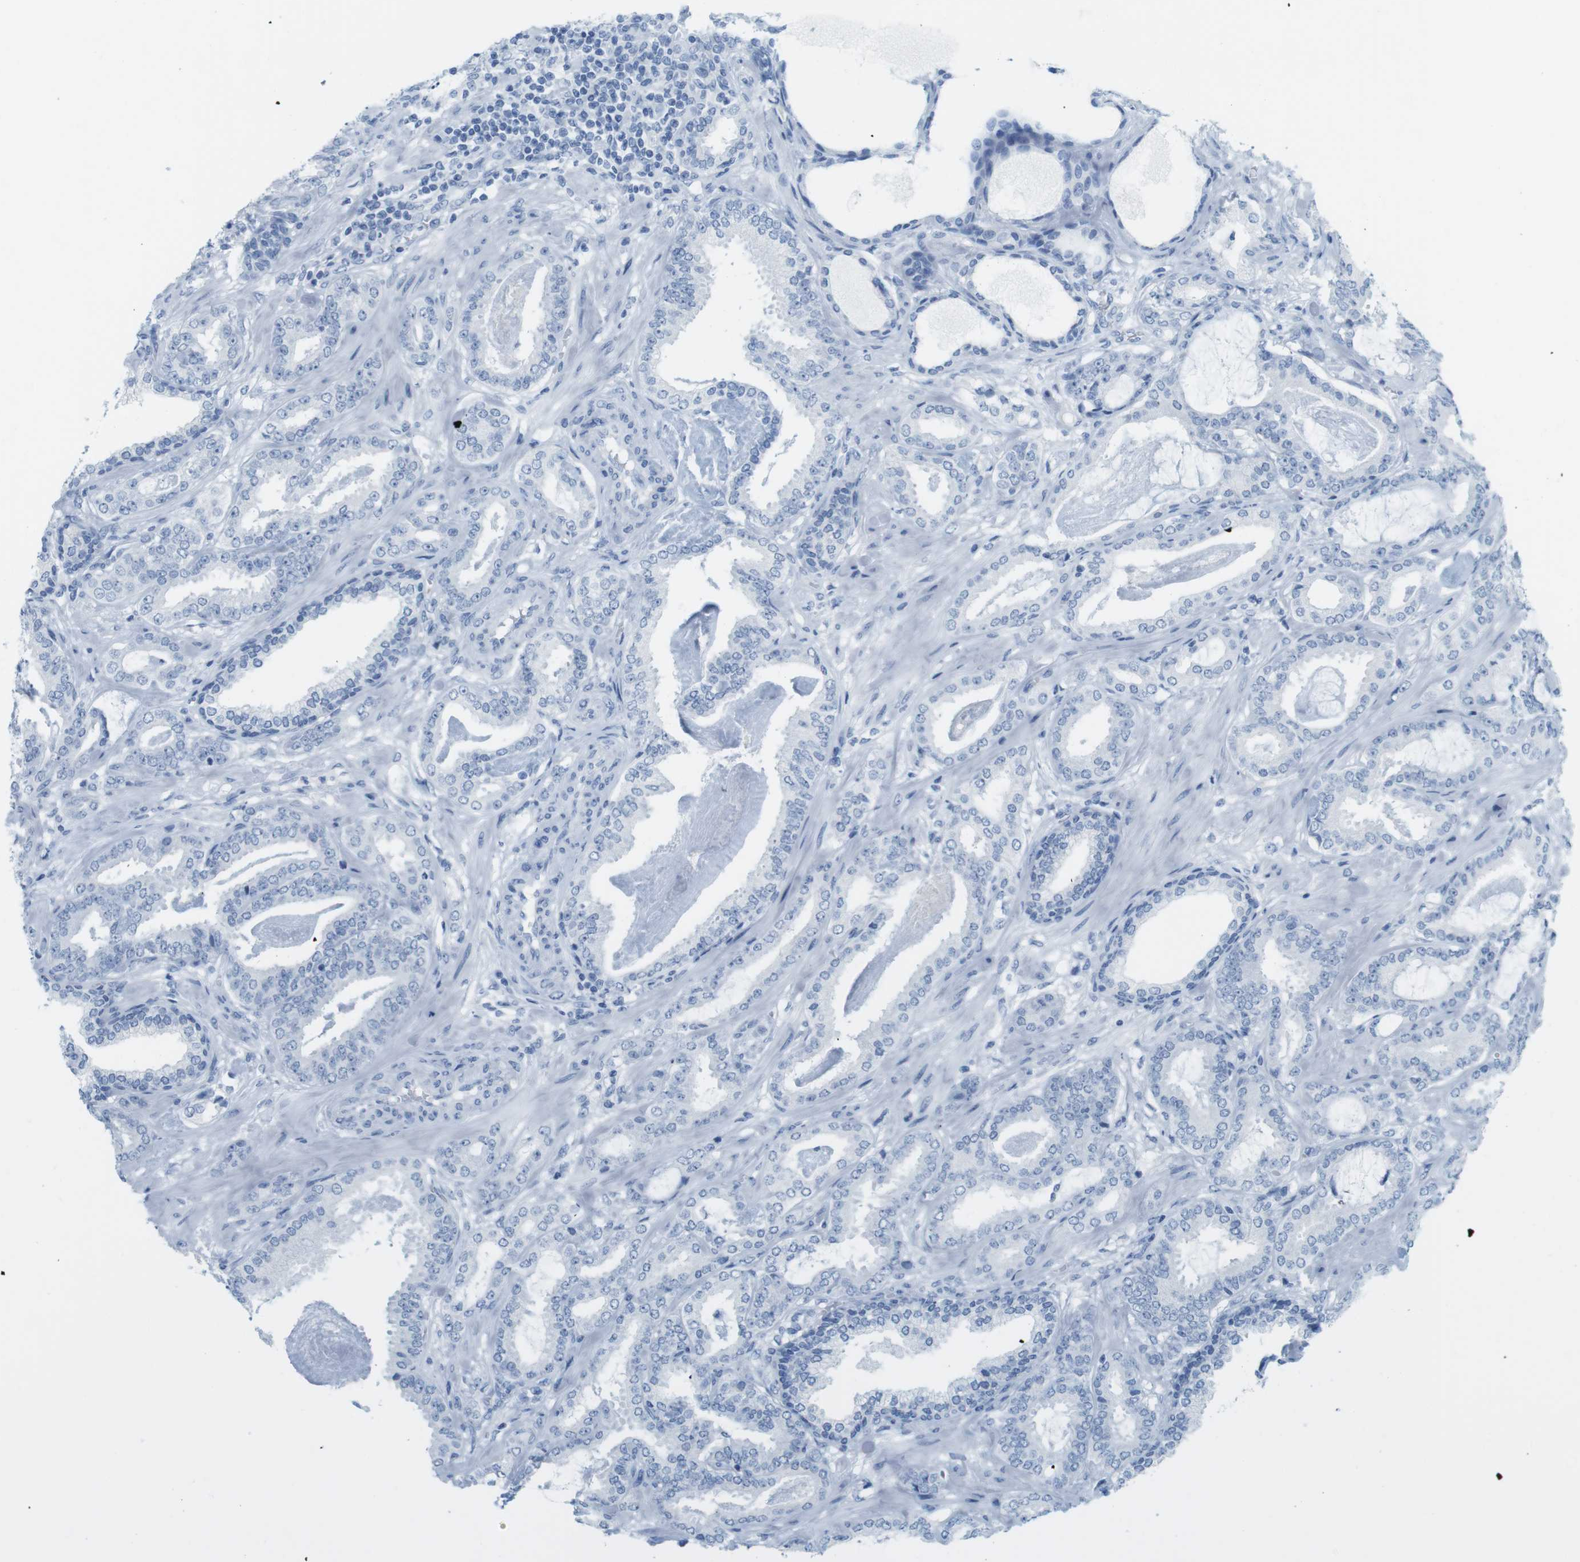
{"staining": {"intensity": "negative", "quantity": "none", "location": "none"}, "tissue": "prostate cancer", "cell_type": "Tumor cells", "image_type": "cancer", "snomed": [{"axis": "morphology", "description": "Adenocarcinoma, Low grade"}, {"axis": "topography", "description": "Prostate"}], "caption": "High power microscopy image of an IHC histopathology image of prostate cancer (adenocarcinoma (low-grade)), revealing no significant staining in tumor cells.", "gene": "TNNT2", "patient": {"sex": "male", "age": 53}}